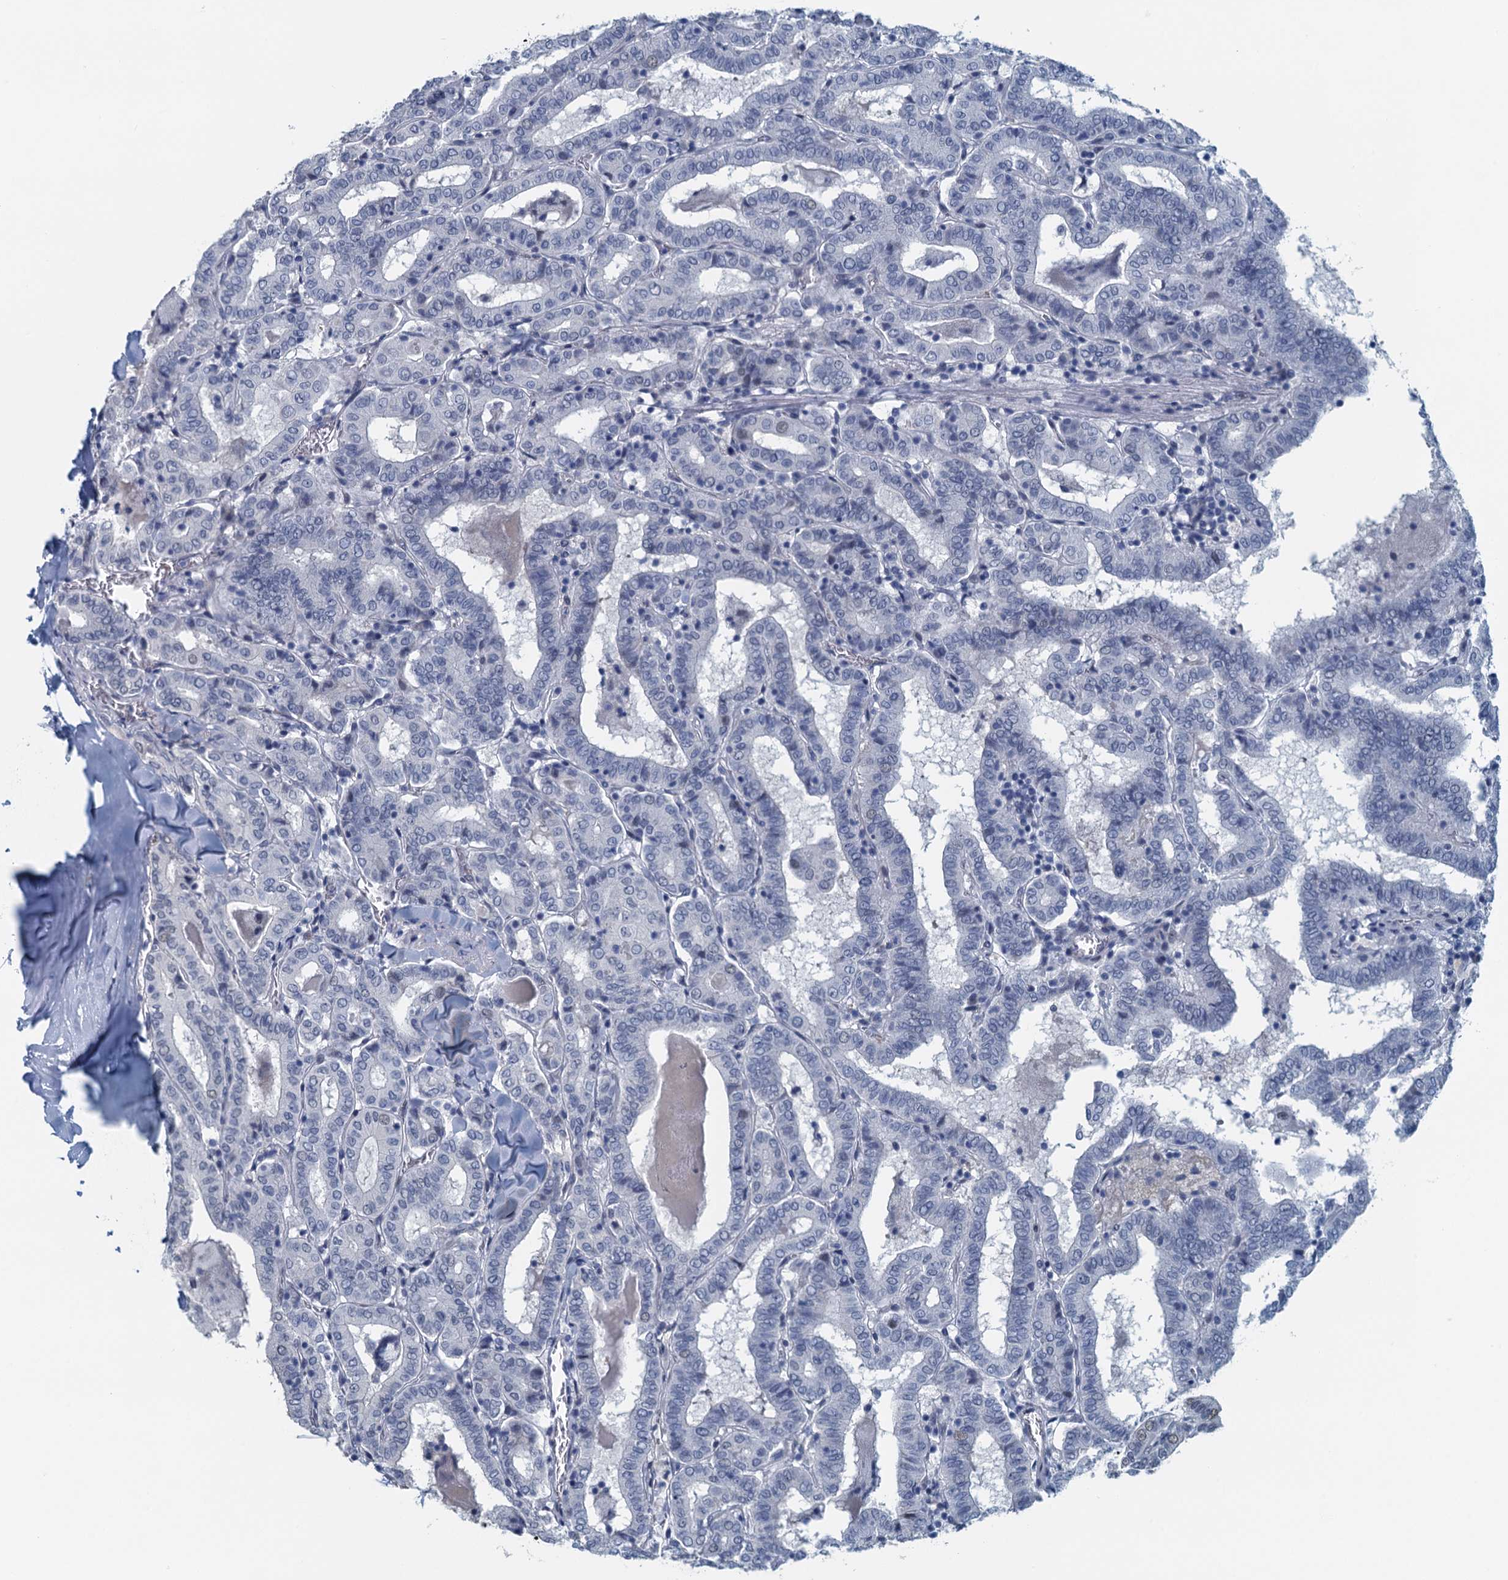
{"staining": {"intensity": "negative", "quantity": "none", "location": "none"}, "tissue": "thyroid cancer", "cell_type": "Tumor cells", "image_type": "cancer", "snomed": [{"axis": "morphology", "description": "Papillary adenocarcinoma, NOS"}, {"axis": "topography", "description": "Thyroid gland"}], "caption": "Histopathology image shows no protein expression in tumor cells of papillary adenocarcinoma (thyroid) tissue.", "gene": "TTLL9", "patient": {"sex": "female", "age": 72}}